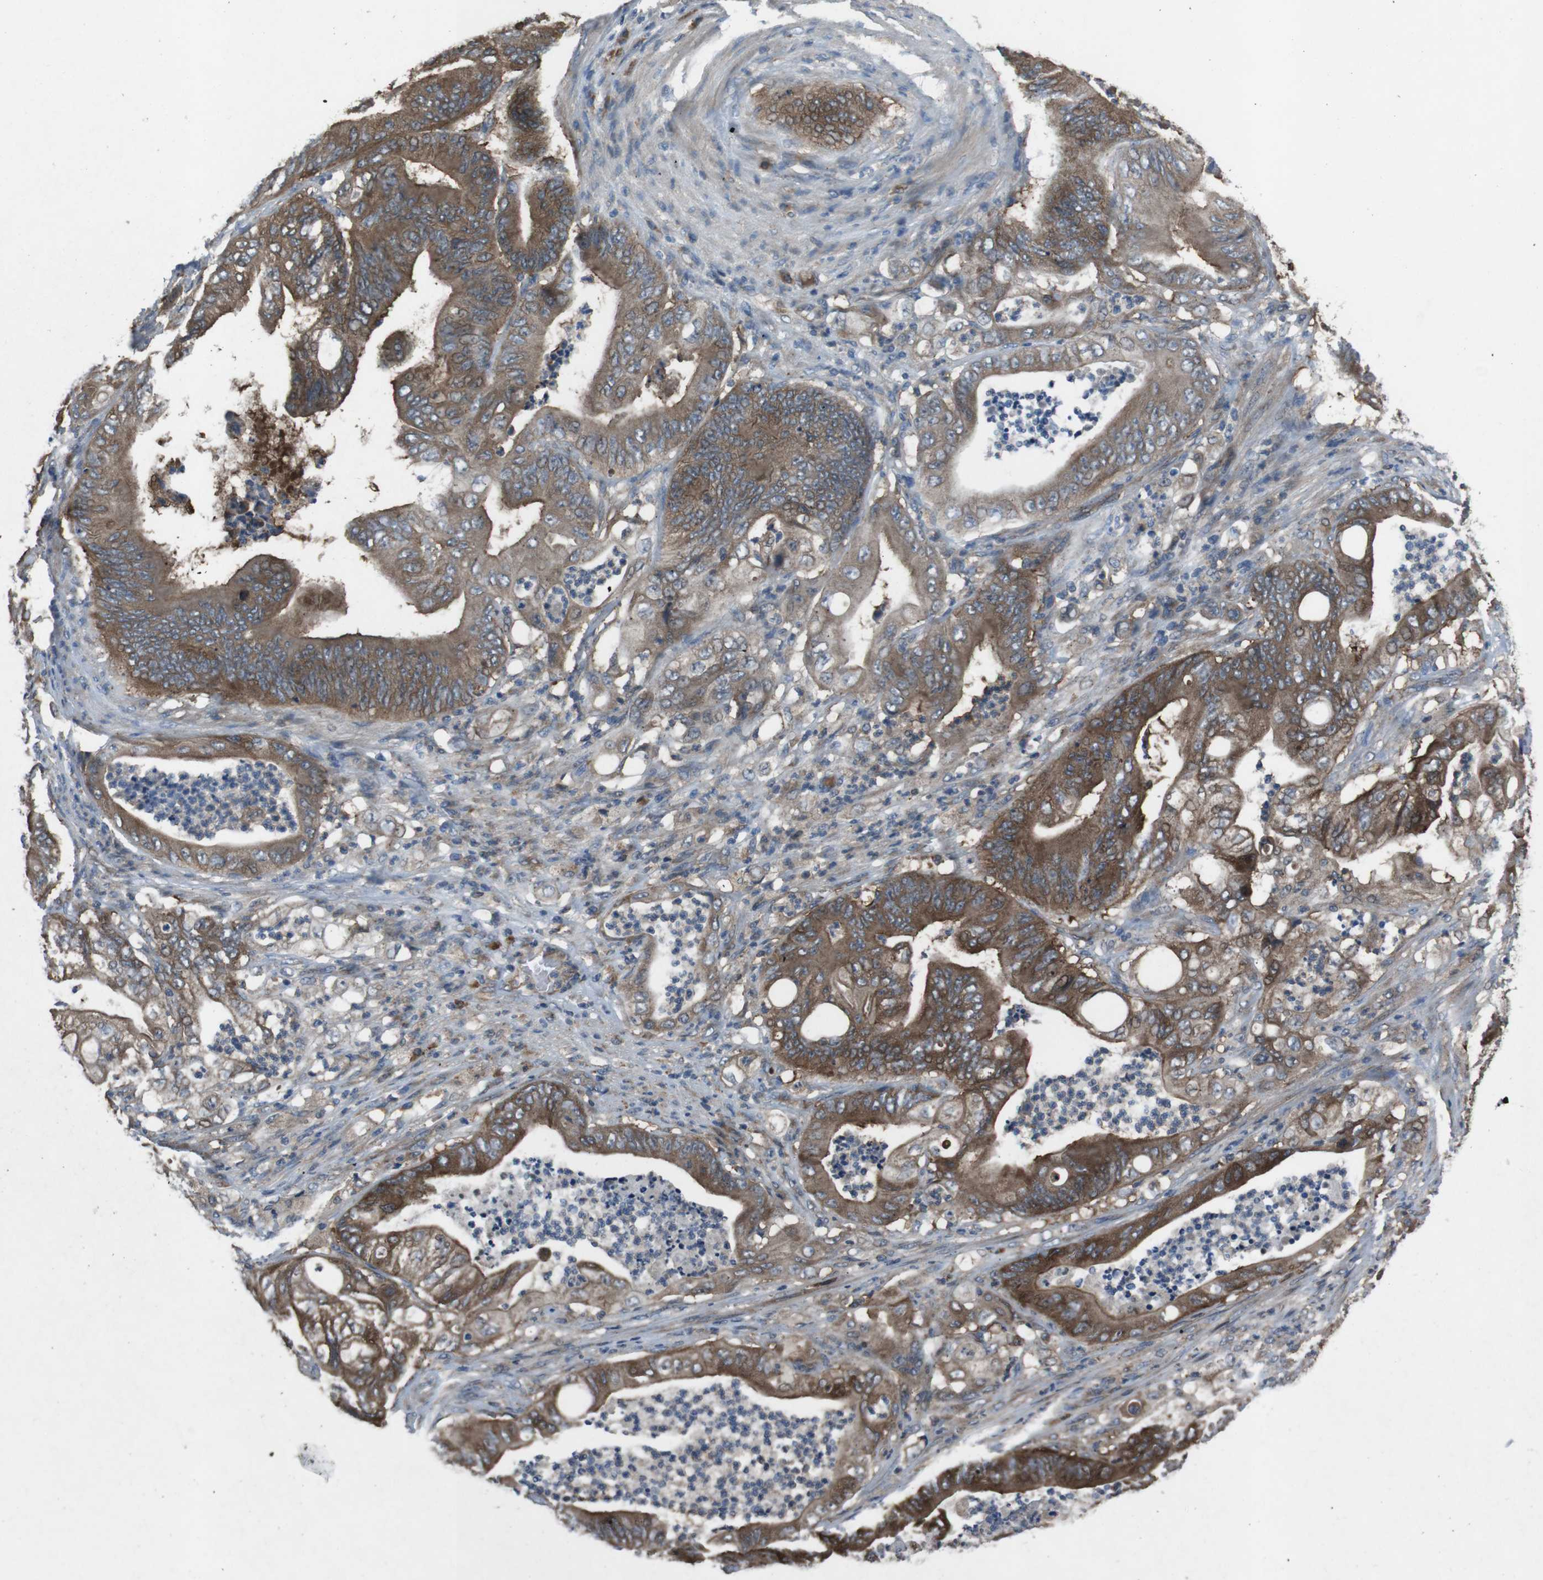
{"staining": {"intensity": "moderate", "quantity": ">75%", "location": "cytoplasmic/membranous"}, "tissue": "stomach cancer", "cell_type": "Tumor cells", "image_type": "cancer", "snomed": [{"axis": "morphology", "description": "Adenocarcinoma, NOS"}, {"axis": "topography", "description": "Stomach"}], "caption": "Adenocarcinoma (stomach) stained with DAB (3,3'-diaminobenzidine) immunohistochemistry (IHC) shows medium levels of moderate cytoplasmic/membranous staining in about >75% of tumor cells. The protein of interest is stained brown, and the nuclei are stained in blue (DAB IHC with brightfield microscopy, high magnification).", "gene": "SLC22A23", "patient": {"sex": "female", "age": 73}}